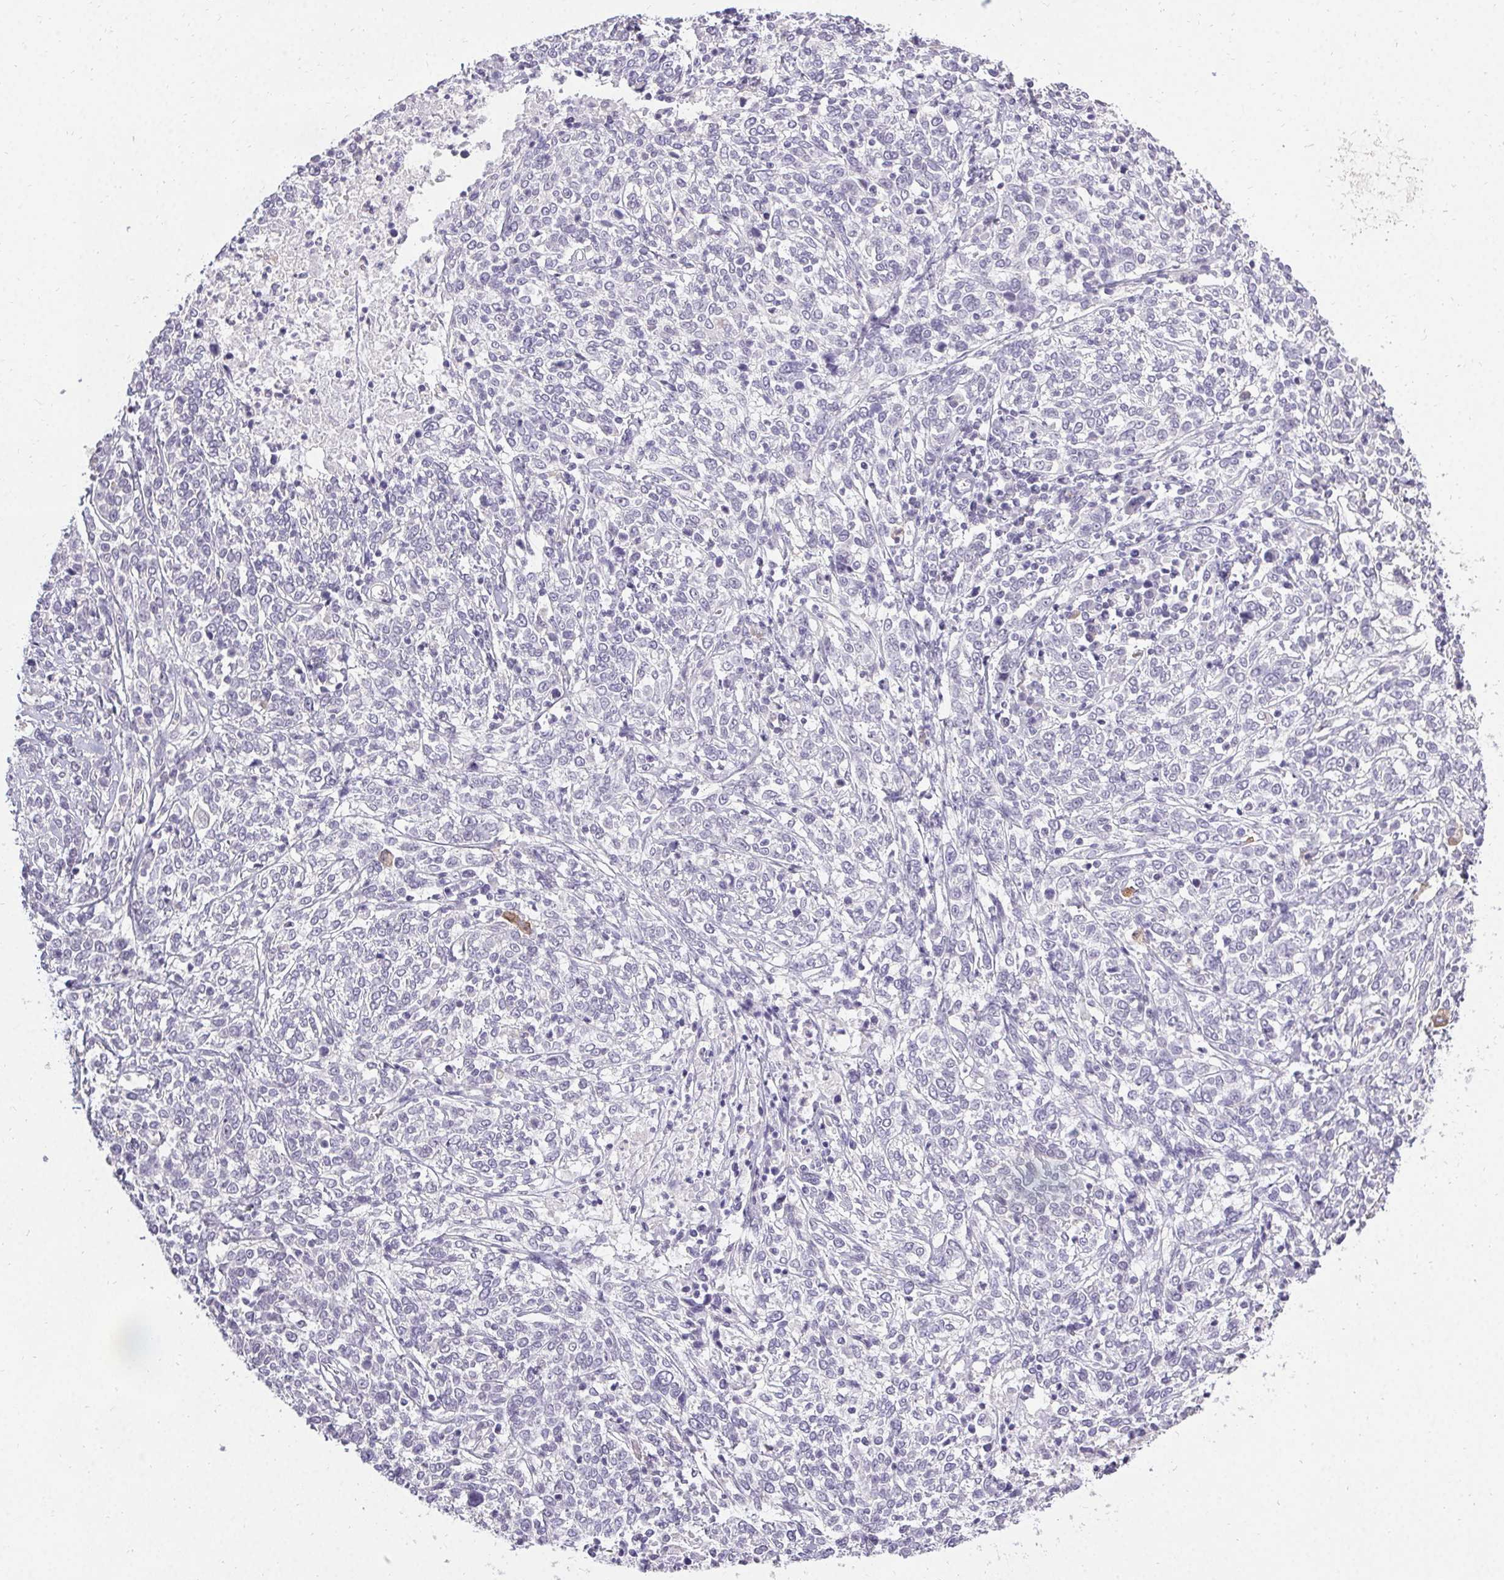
{"staining": {"intensity": "negative", "quantity": "none", "location": "none"}, "tissue": "cervical cancer", "cell_type": "Tumor cells", "image_type": "cancer", "snomed": [{"axis": "morphology", "description": "Squamous cell carcinoma, NOS"}, {"axis": "topography", "description": "Cervix"}], "caption": "Tumor cells are negative for protein expression in human cervical cancer.", "gene": "PMEL", "patient": {"sex": "female", "age": 46}}